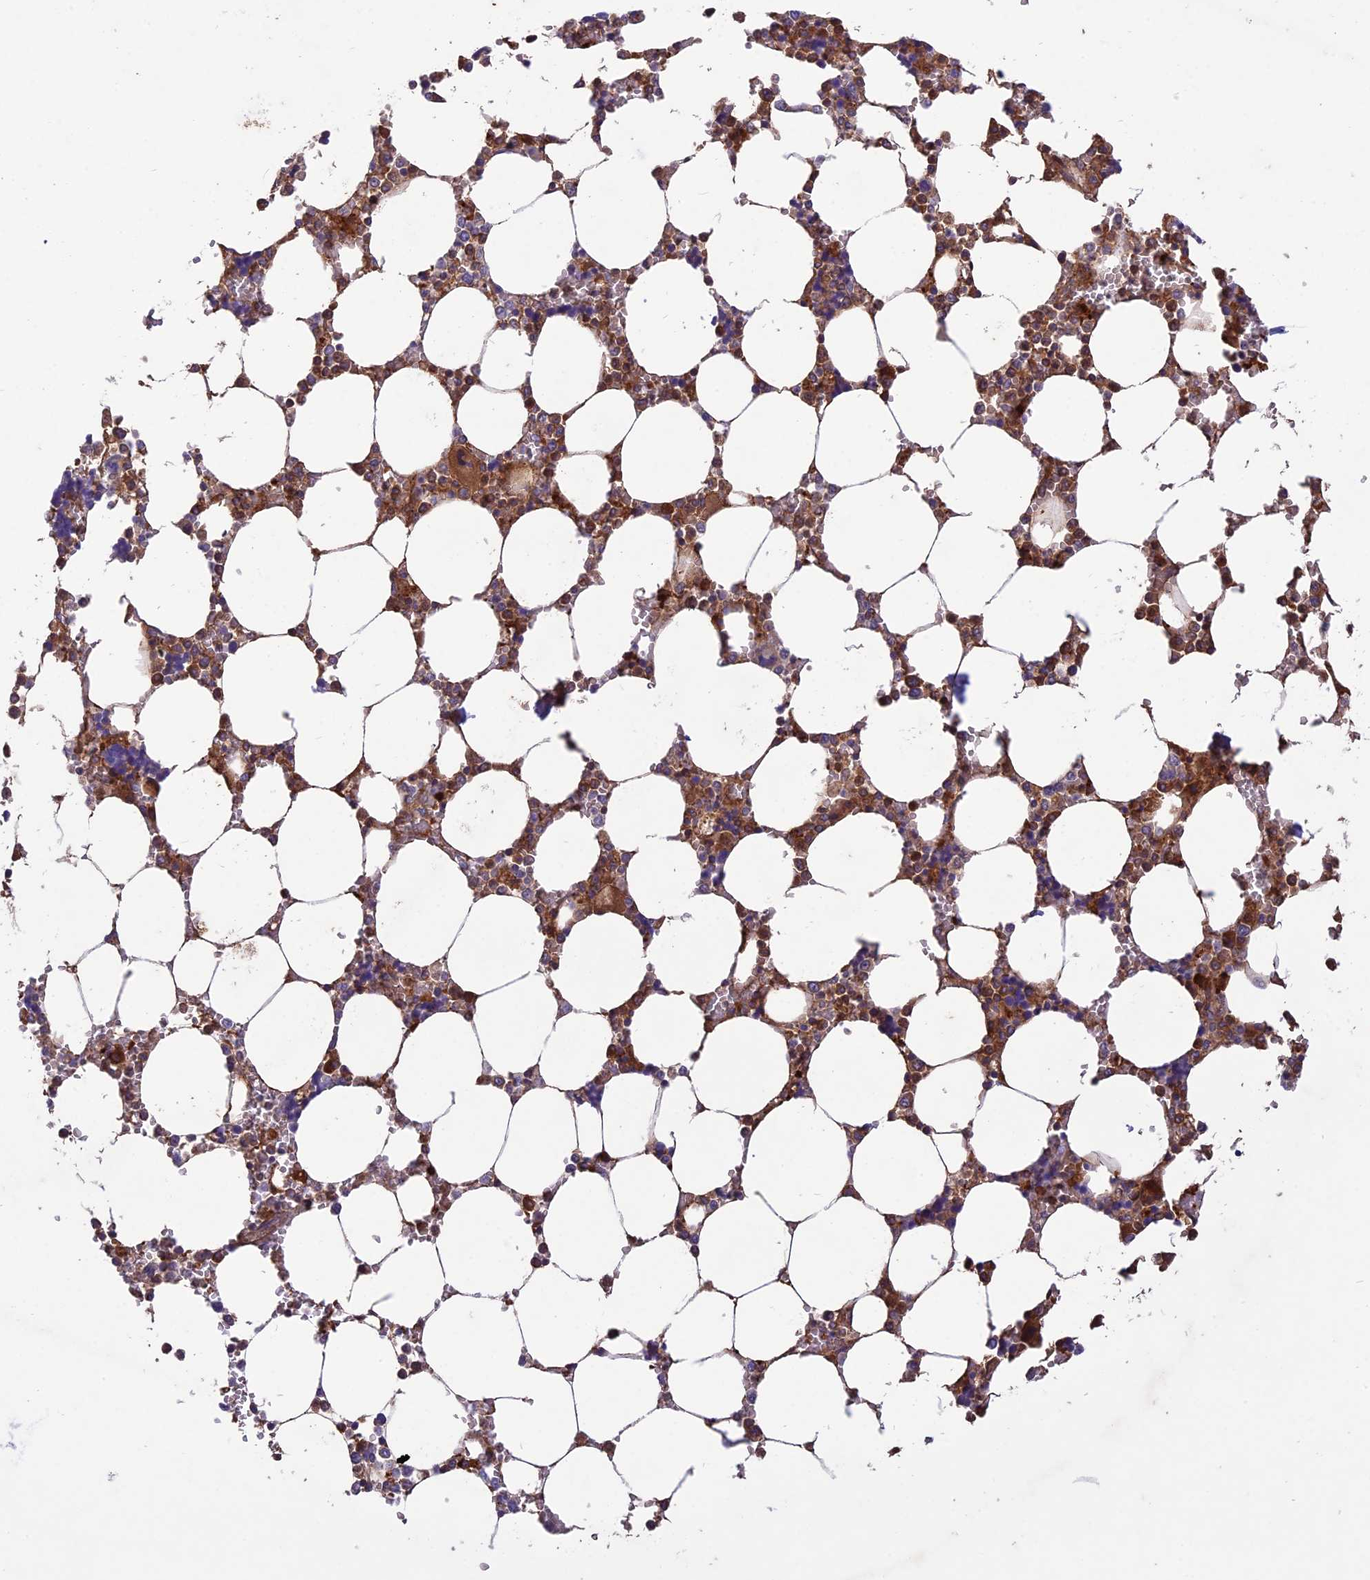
{"staining": {"intensity": "moderate", "quantity": "25%-75%", "location": "cytoplasmic/membranous"}, "tissue": "bone marrow", "cell_type": "Hematopoietic cells", "image_type": "normal", "snomed": [{"axis": "morphology", "description": "Normal tissue, NOS"}, {"axis": "topography", "description": "Bone marrow"}], "caption": "DAB (3,3'-diaminobenzidine) immunohistochemical staining of unremarkable bone marrow reveals moderate cytoplasmic/membranous protein staining in about 25%-75% of hematopoietic cells. (DAB IHC, brown staining for protein, blue staining for nuclei).", "gene": "ADO", "patient": {"sex": "male", "age": 64}}